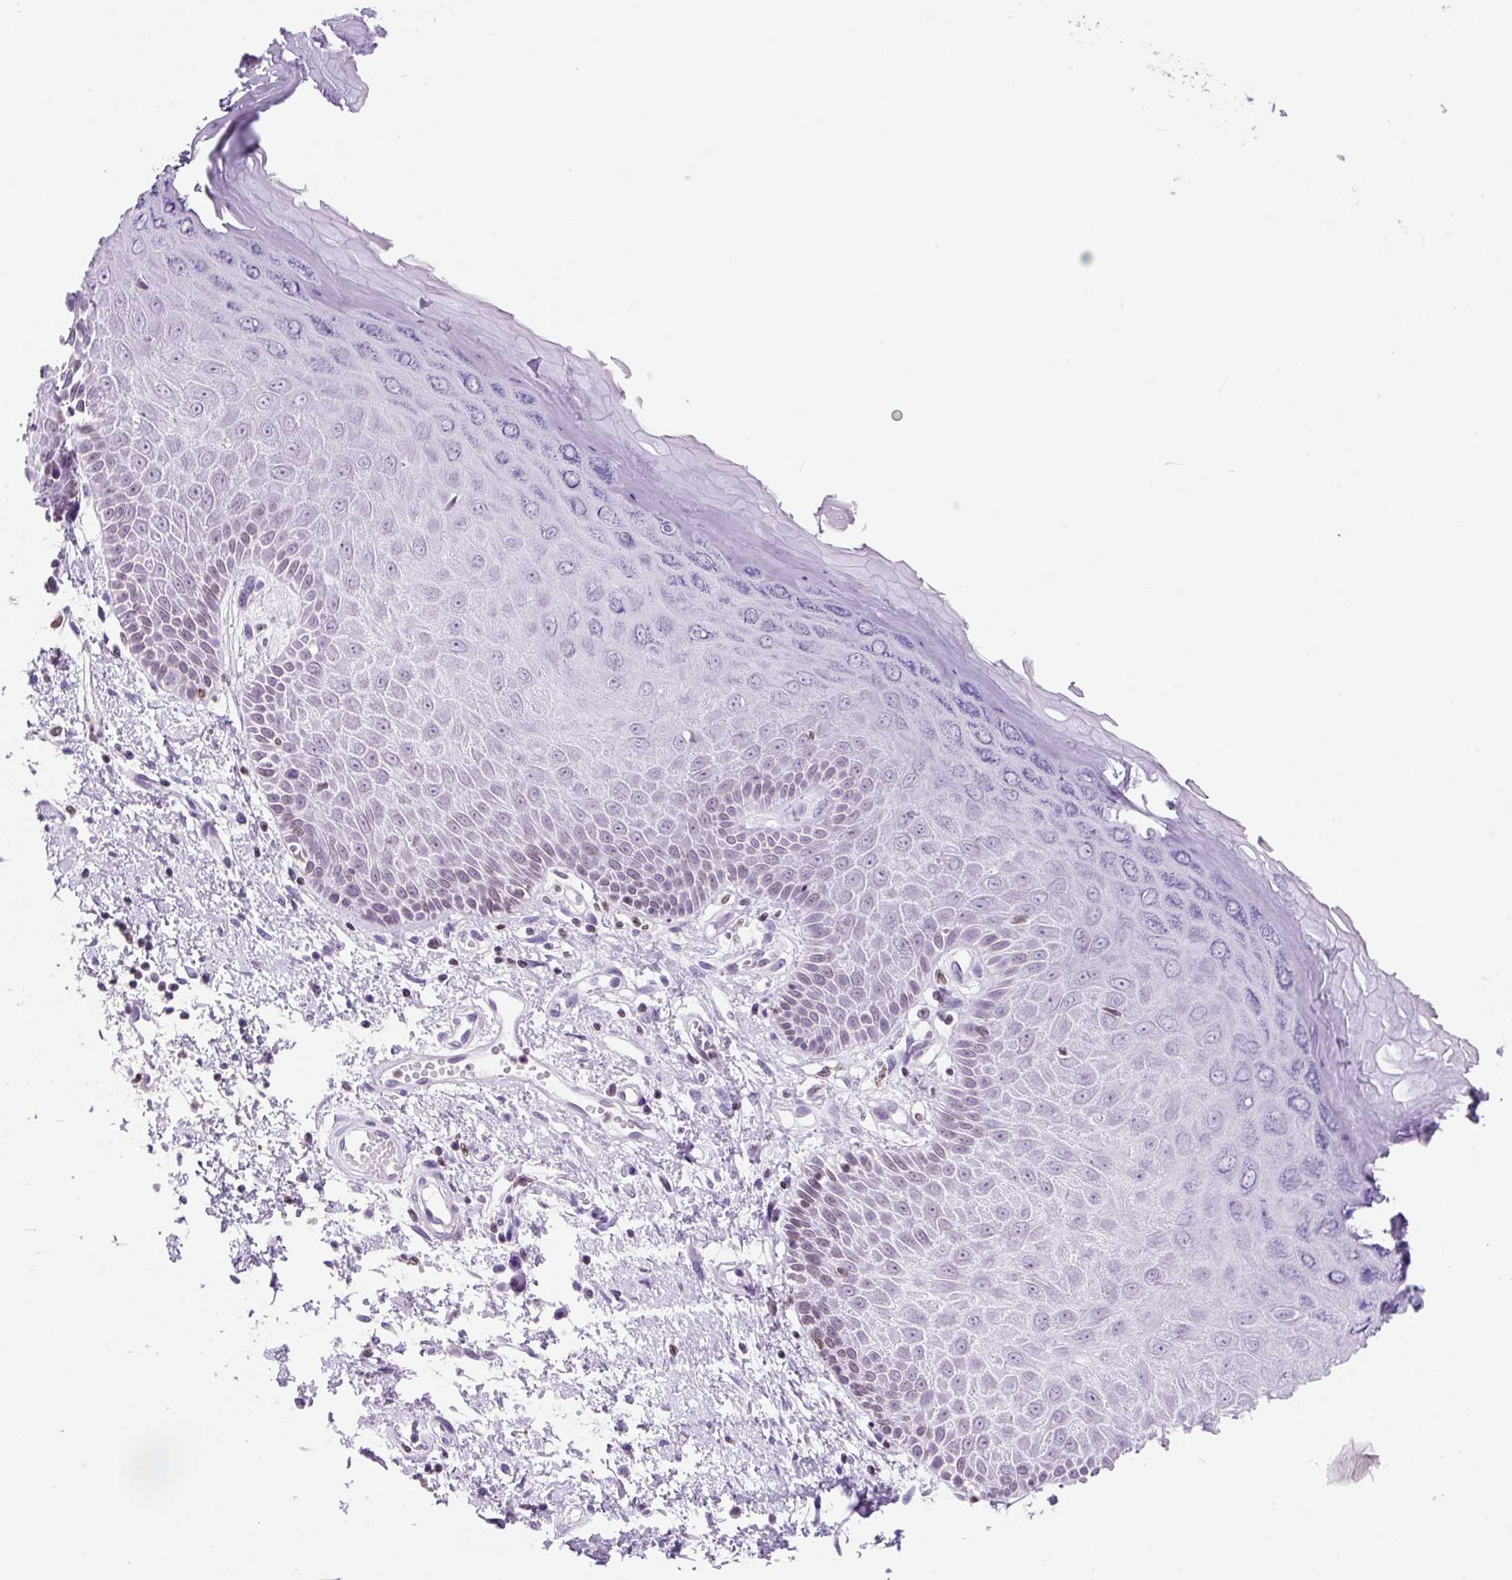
{"staining": {"intensity": "weak", "quantity": "<25%", "location": "cytoplasmic/membranous,nuclear"}, "tissue": "skin", "cell_type": "Epidermal cells", "image_type": "normal", "snomed": [{"axis": "morphology", "description": "Normal tissue, NOS"}, {"axis": "topography", "description": "Anal"}, {"axis": "topography", "description": "Peripheral nerve tissue"}], "caption": "Micrograph shows no significant protein expression in epidermal cells of benign skin. (DAB immunohistochemistry (IHC) with hematoxylin counter stain).", "gene": "VPREB1", "patient": {"sex": "male", "age": 78}}